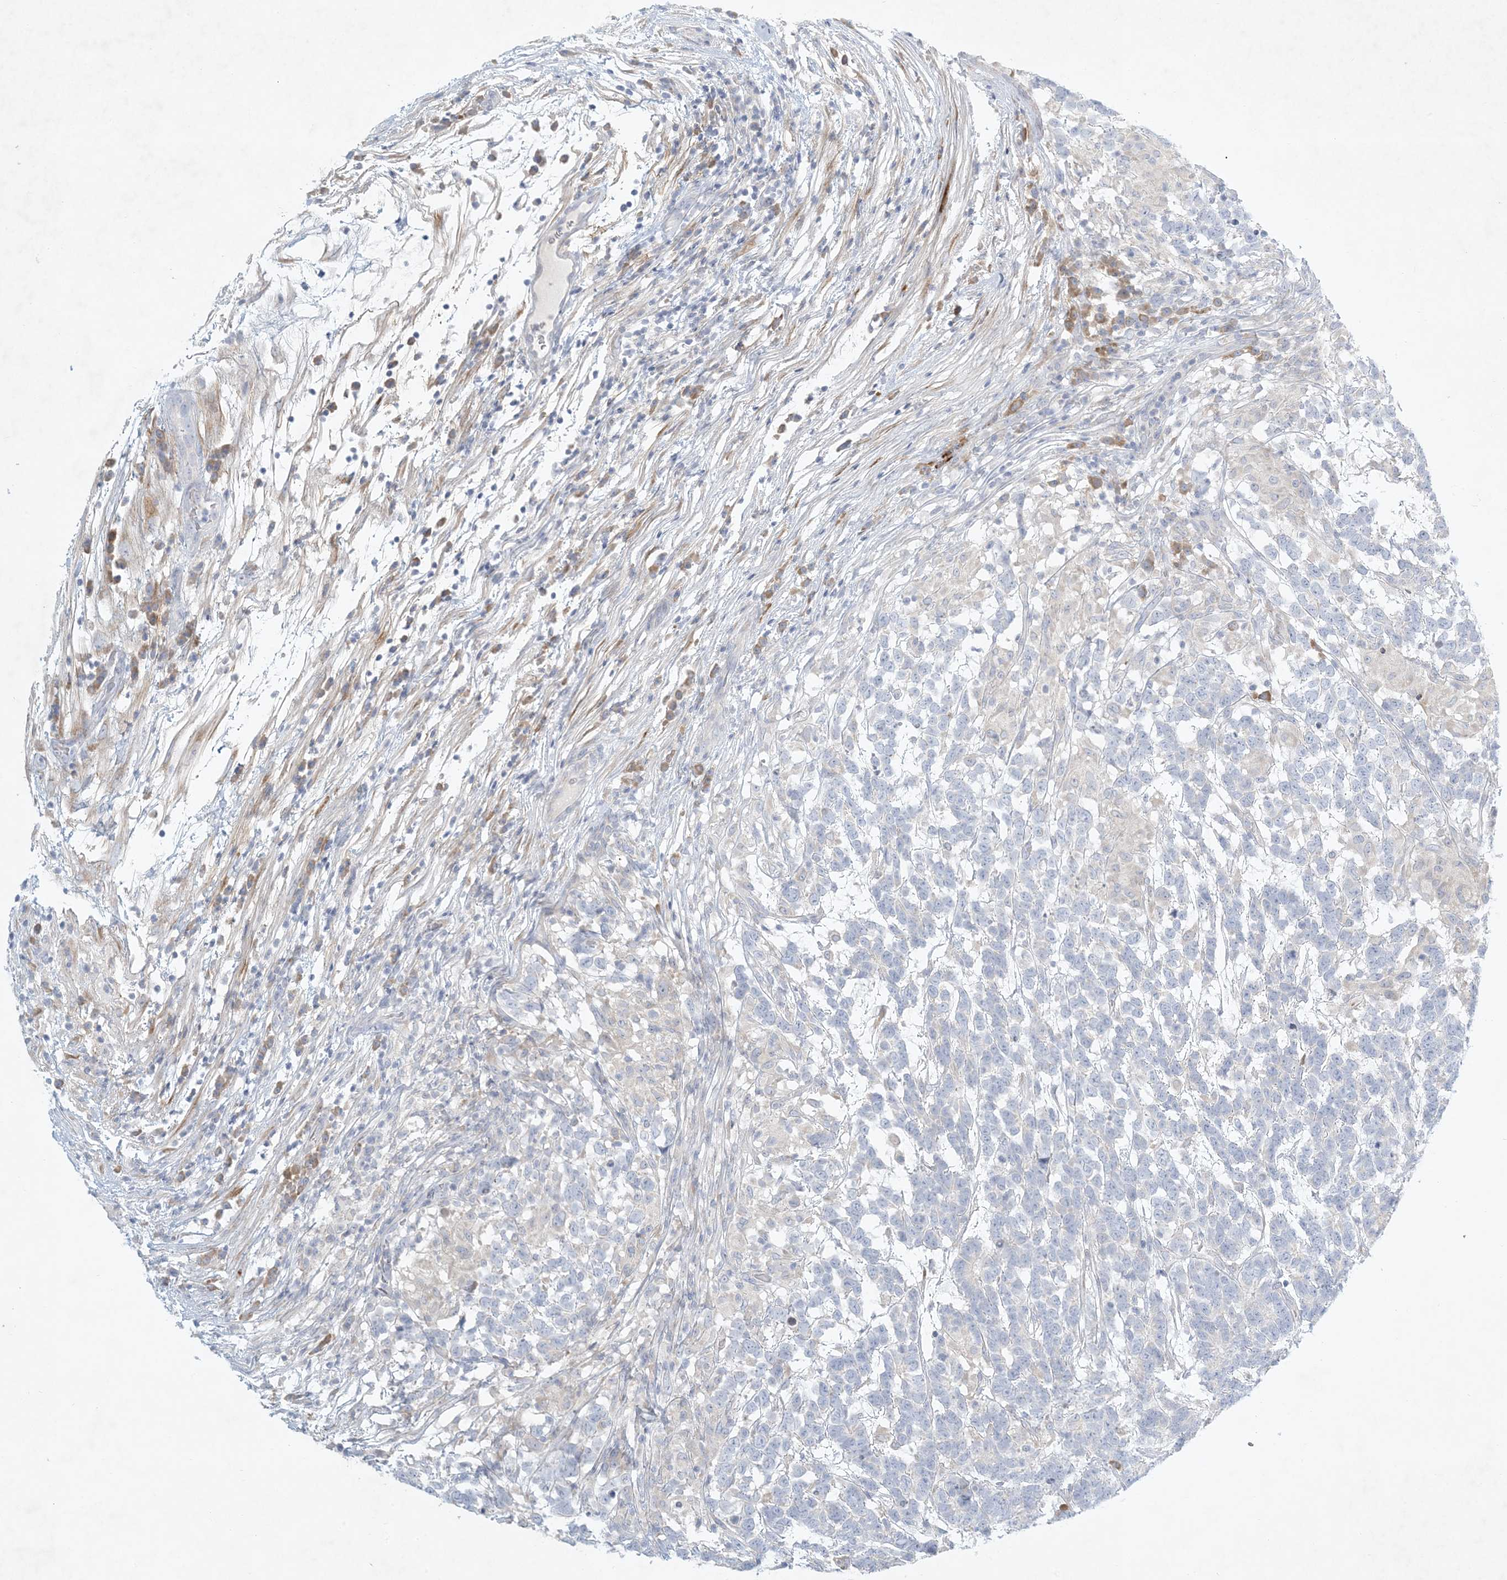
{"staining": {"intensity": "negative", "quantity": "none", "location": "none"}, "tissue": "testis cancer", "cell_type": "Tumor cells", "image_type": "cancer", "snomed": [{"axis": "morphology", "description": "Carcinoma, Embryonal, NOS"}, {"axis": "topography", "description": "Testis"}], "caption": "Immunohistochemistry (IHC) of human embryonal carcinoma (testis) shows no staining in tumor cells.", "gene": "ZNF385D", "patient": {"sex": "male", "age": 26}}